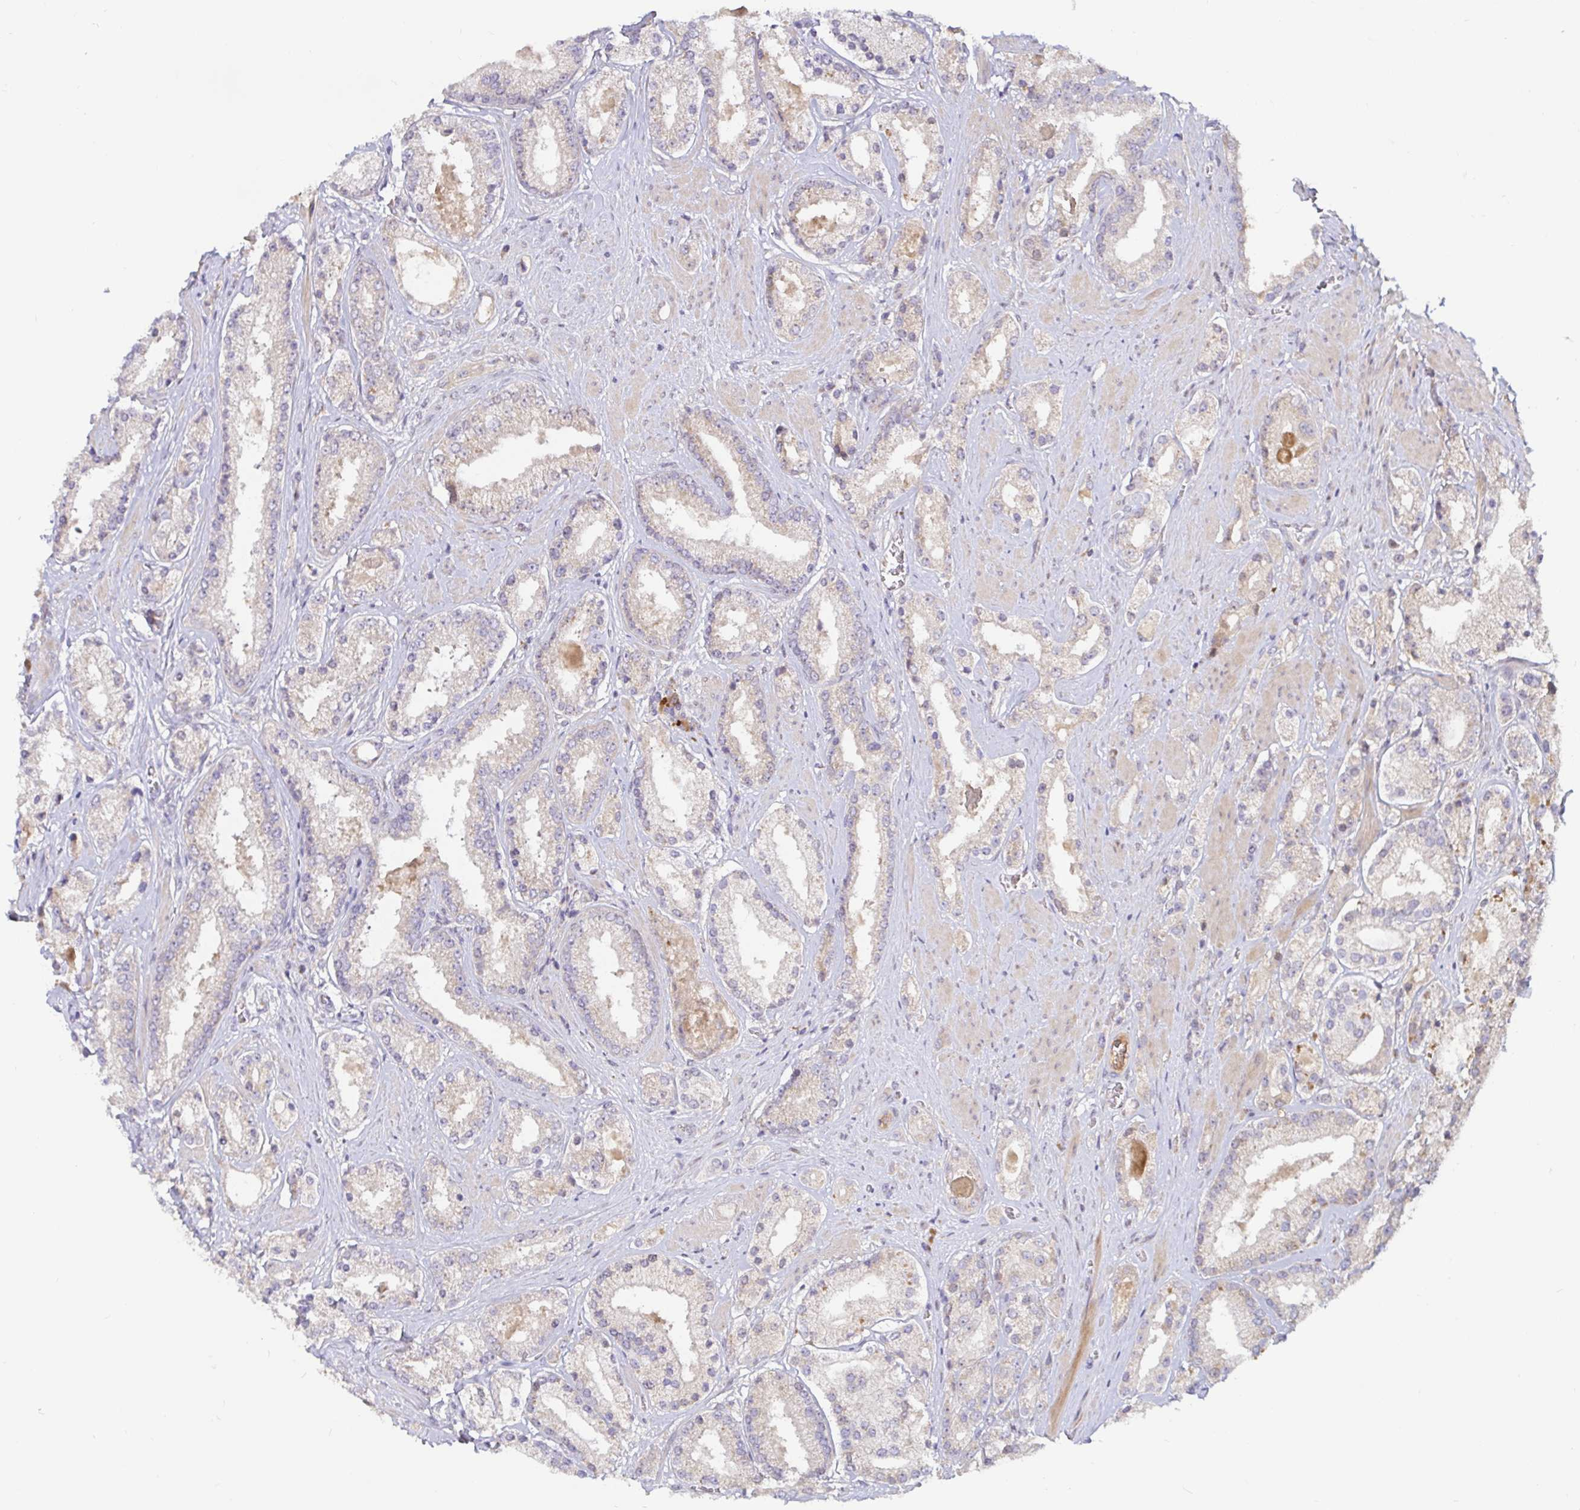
{"staining": {"intensity": "weak", "quantity": "25%-75%", "location": "cytoplasmic/membranous"}, "tissue": "prostate cancer", "cell_type": "Tumor cells", "image_type": "cancer", "snomed": [{"axis": "morphology", "description": "Adenocarcinoma, High grade"}, {"axis": "topography", "description": "Prostate"}], "caption": "Protein positivity by immunohistochemistry (IHC) displays weak cytoplasmic/membranous positivity in about 25%-75% of tumor cells in prostate adenocarcinoma (high-grade).", "gene": "LARP1", "patient": {"sex": "male", "age": 67}}